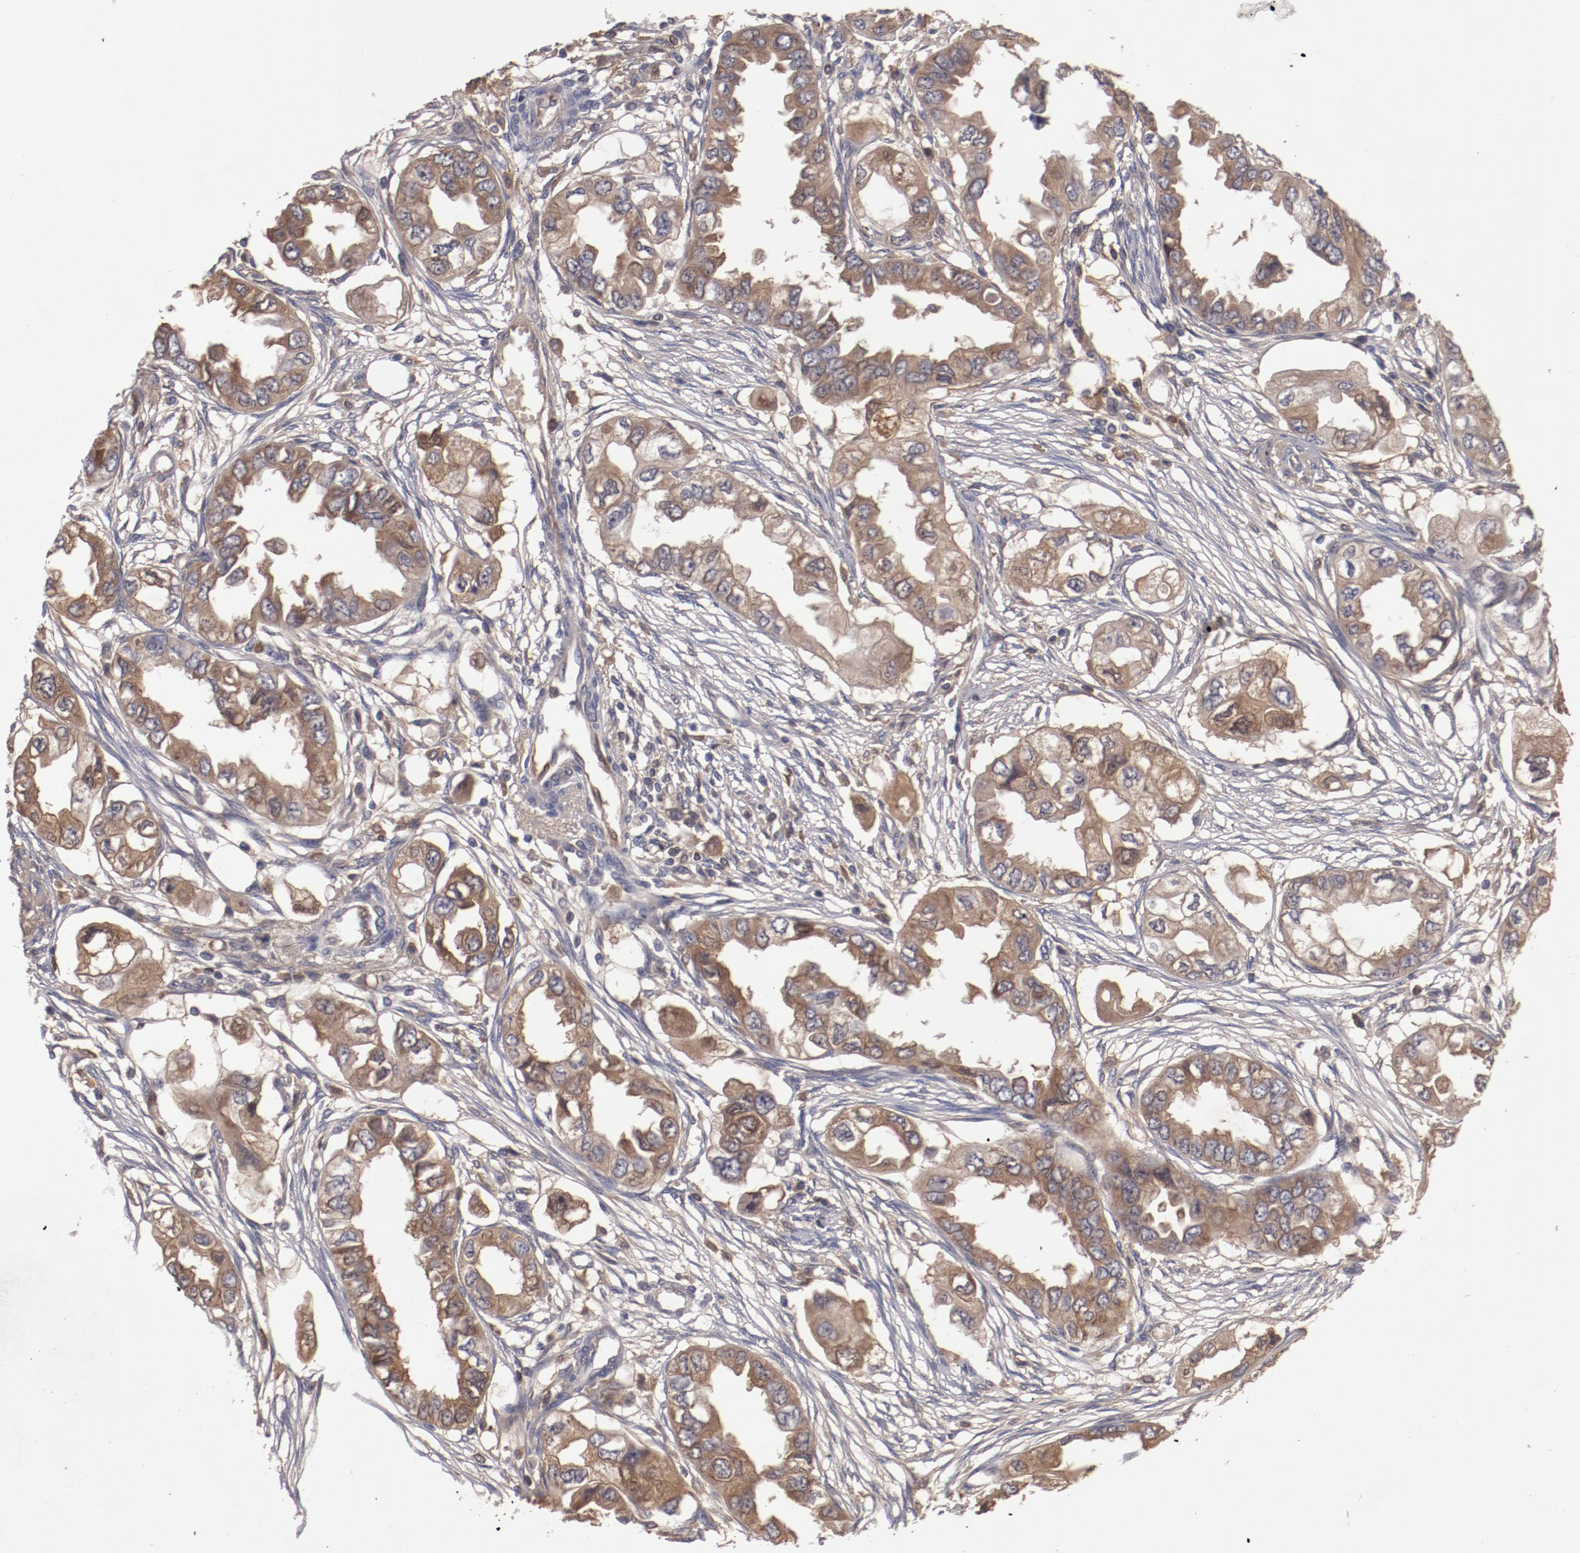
{"staining": {"intensity": "moderate", "quantity": ">75%", "location": "cytoplasmic/membranous"}, "tissue": "endometrial cancer", "cell_type": "Tumor cells", "image_type": "cancer", "snomed": [{"axis": "morphology", "description": "Adenocarcinoma, NOS"}, {"axis": "topography", "description": "Endometrium"}], "caption": "Brown immunohistochemical staining in human endometrial cancer (adenocarcinoma) reveals moderate cytoplasmic/membranous expression in about >75% of tumor cells.", "gene": "CP", "patient": {"sex": "female", "age": 67}}